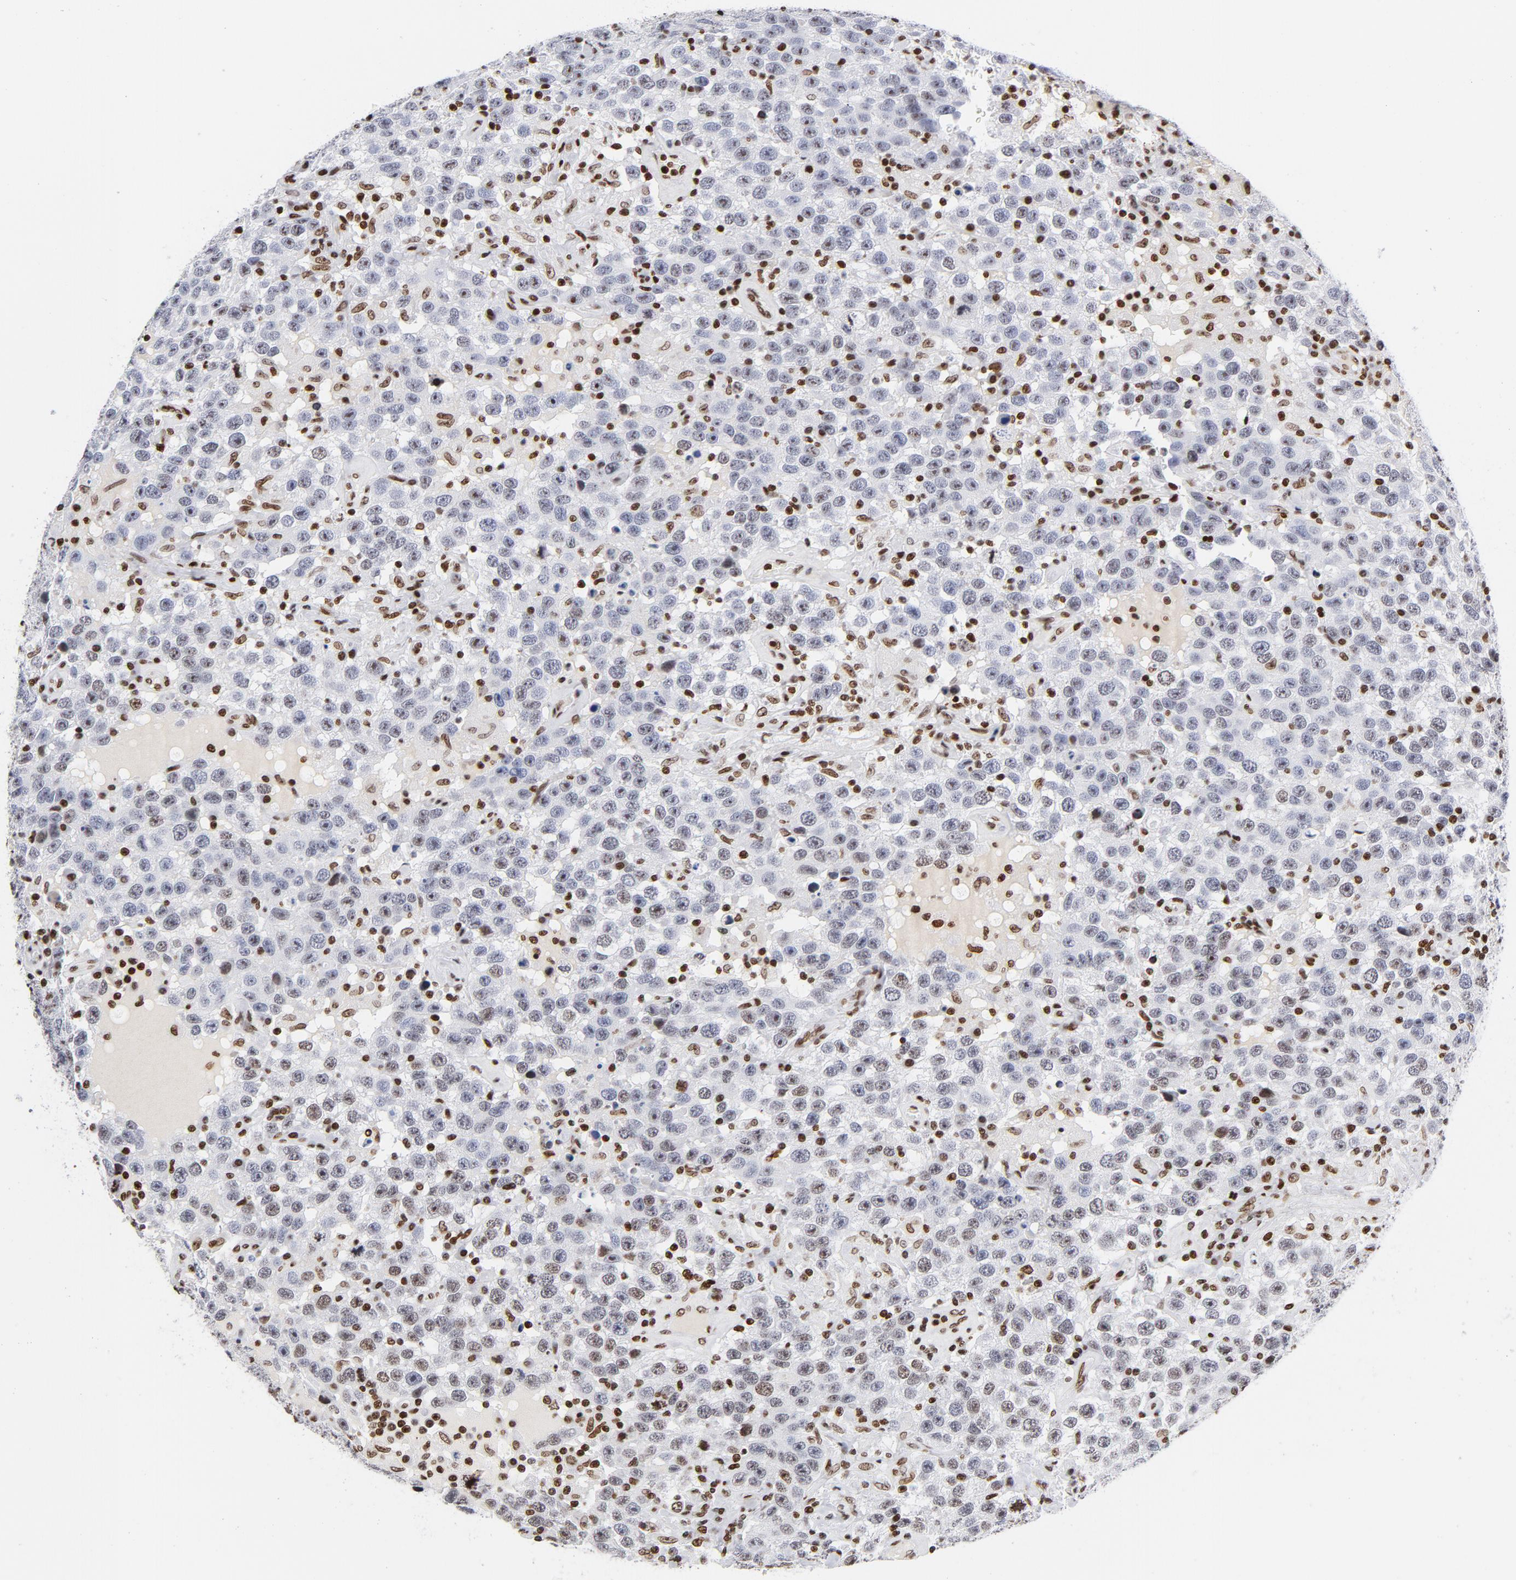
{"staining": {"intensity": "moderate", "quantity": "25%-75%", "location": "nuclear"}, "tissue": "testis cancer", "cell_type": "Tumor cells", "image_type": "cancer", "snomed": [{"axis": "morphology", "description": "Seminoma, NOS"}, {"axis": "topography", "description": "Testis"}], "caption": "This micrograph exhibits testis cancer (seminoma) stained with IHC to label a protein in brown. The nuclear of tumor cells show moderate positivity for the protein. Nuclei are counter-stained blue.", "gene": "TOP2B", "patient": {"sex": "male", "age": 41}}